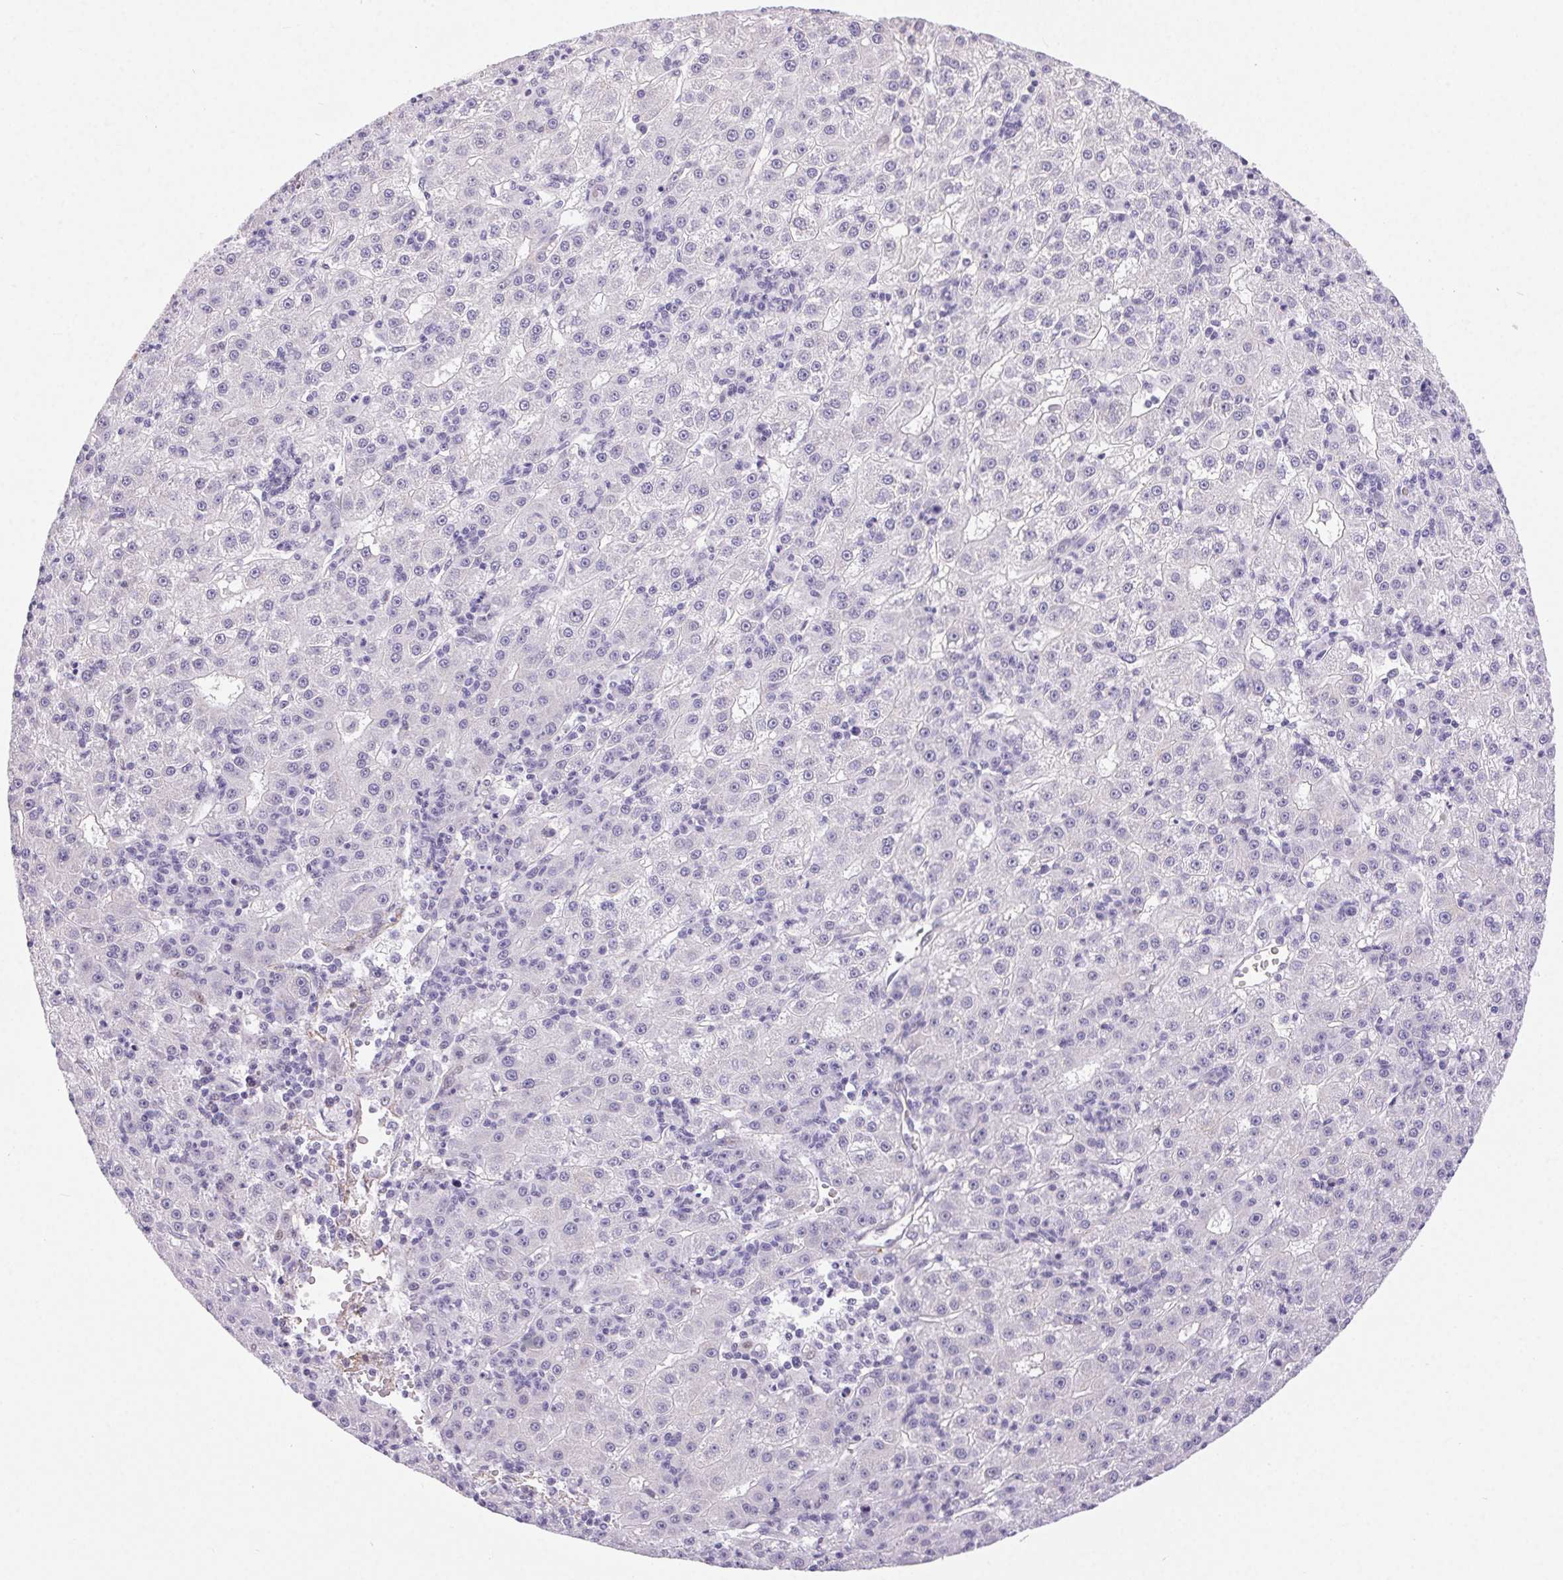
{"staining": {"intensity": "negative", "quantity": "none", "location": "none"}, "tissue": "liver cancer", "cell_type": "Tumor cells", "image_type": "cancer", "snomed": [{"axis": "morphology", "description": "Carcinoma, Hepatocellular, NOS"}, {"axis": "topography", "description": "Liver"}], "caption": "Hepatocellular carcinoma (liver) was stained to show a protein in brown. There is no significant expression in tumor cells.", "gene": "PDZD2", "patient": {"sex": "male", "age": 76}}